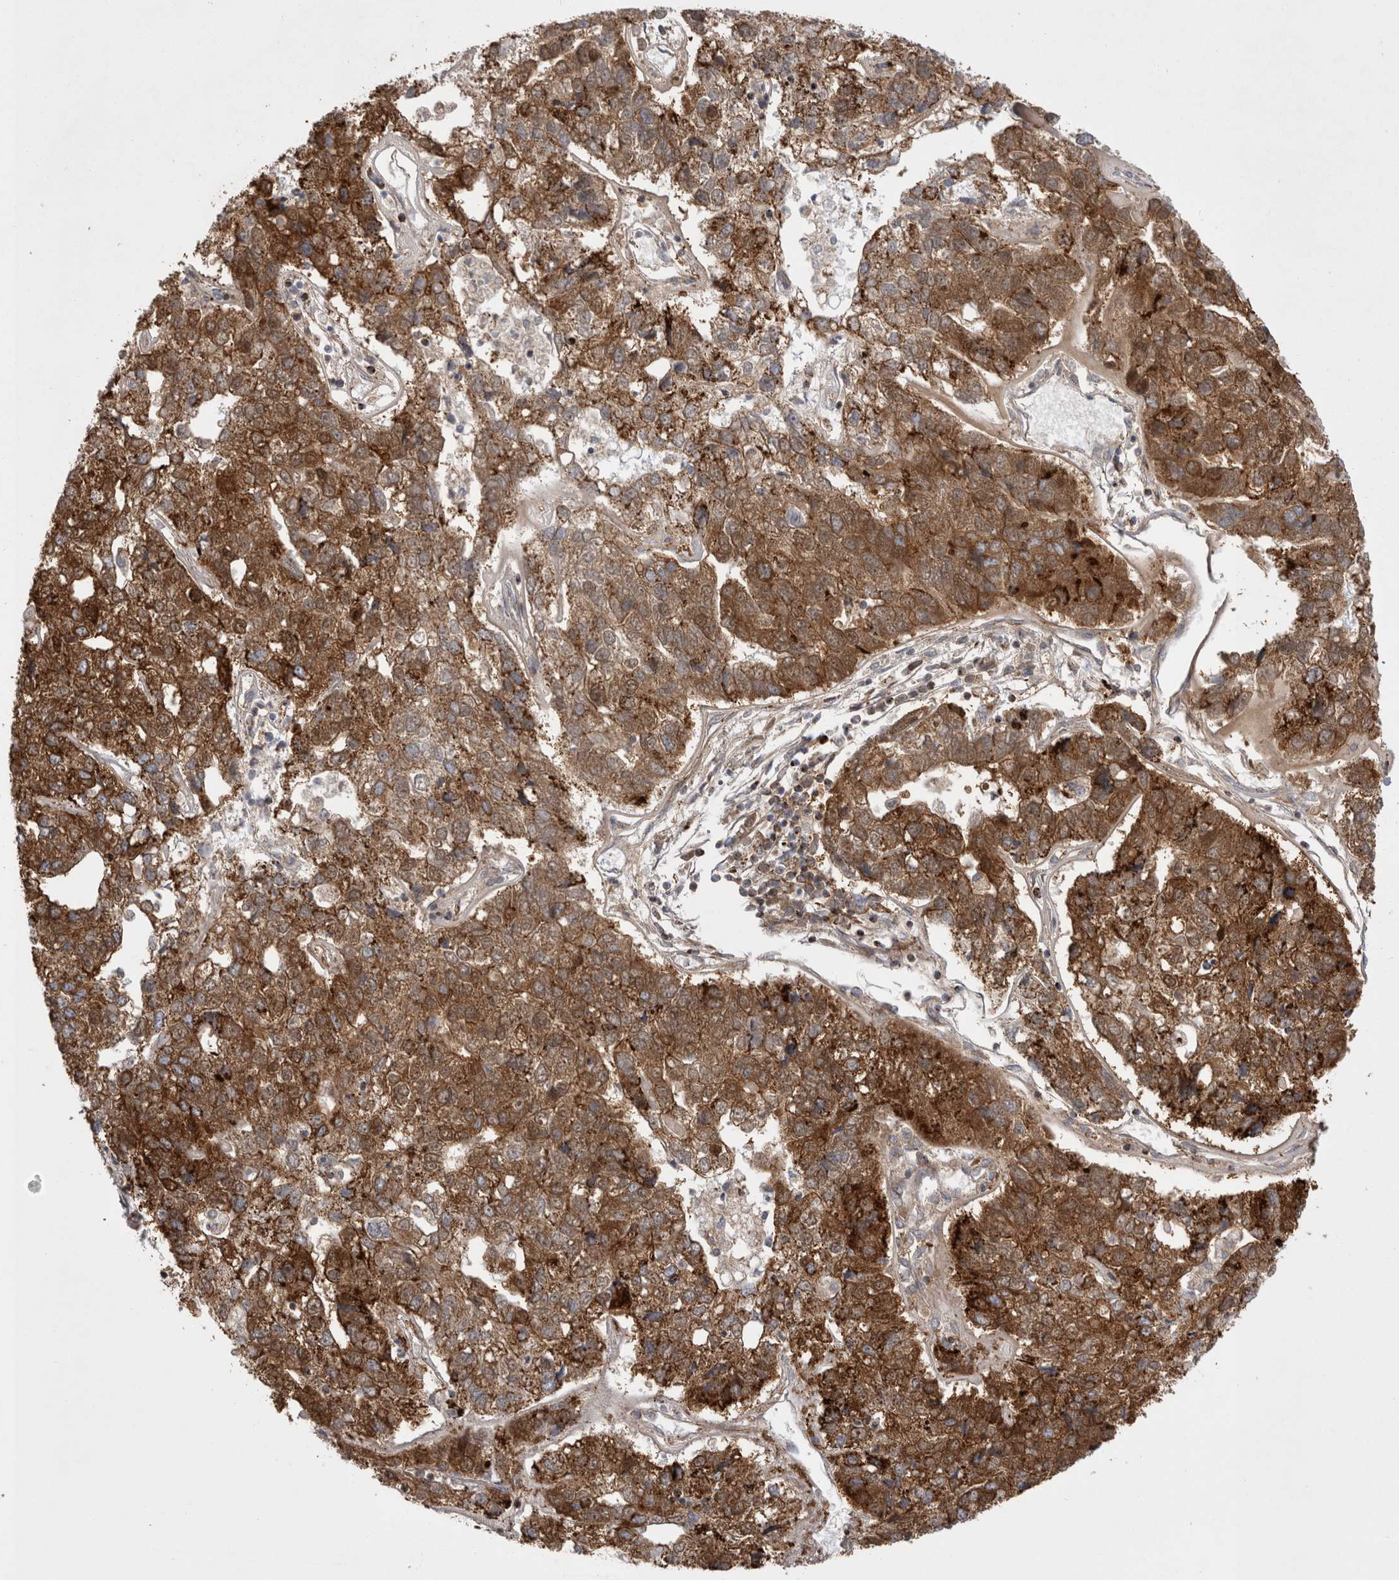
{"staining": {"intensity": "strong", "quantity": ">75%", "location": "cytoplasmic/membranous"}, "tissue": "pancreatic cancer", "cell_type": "Tumor cells", "image_type": "cancer", "snomed": [{"axis": "morphology", "description": "Adenocarcinoma, NOS"}, {"axis": "topography", "description": "Pancreas"}], "caption": "IHC (DAB) staining of adenocarcinoma (pancreatic) displays strong cytoplasmic/membranous protein expression in about >75% of tumor cells. Nuclei are stained in blue.", "gene": "TSPOAP1", "patient": {"sex": "female", "age": 61}}